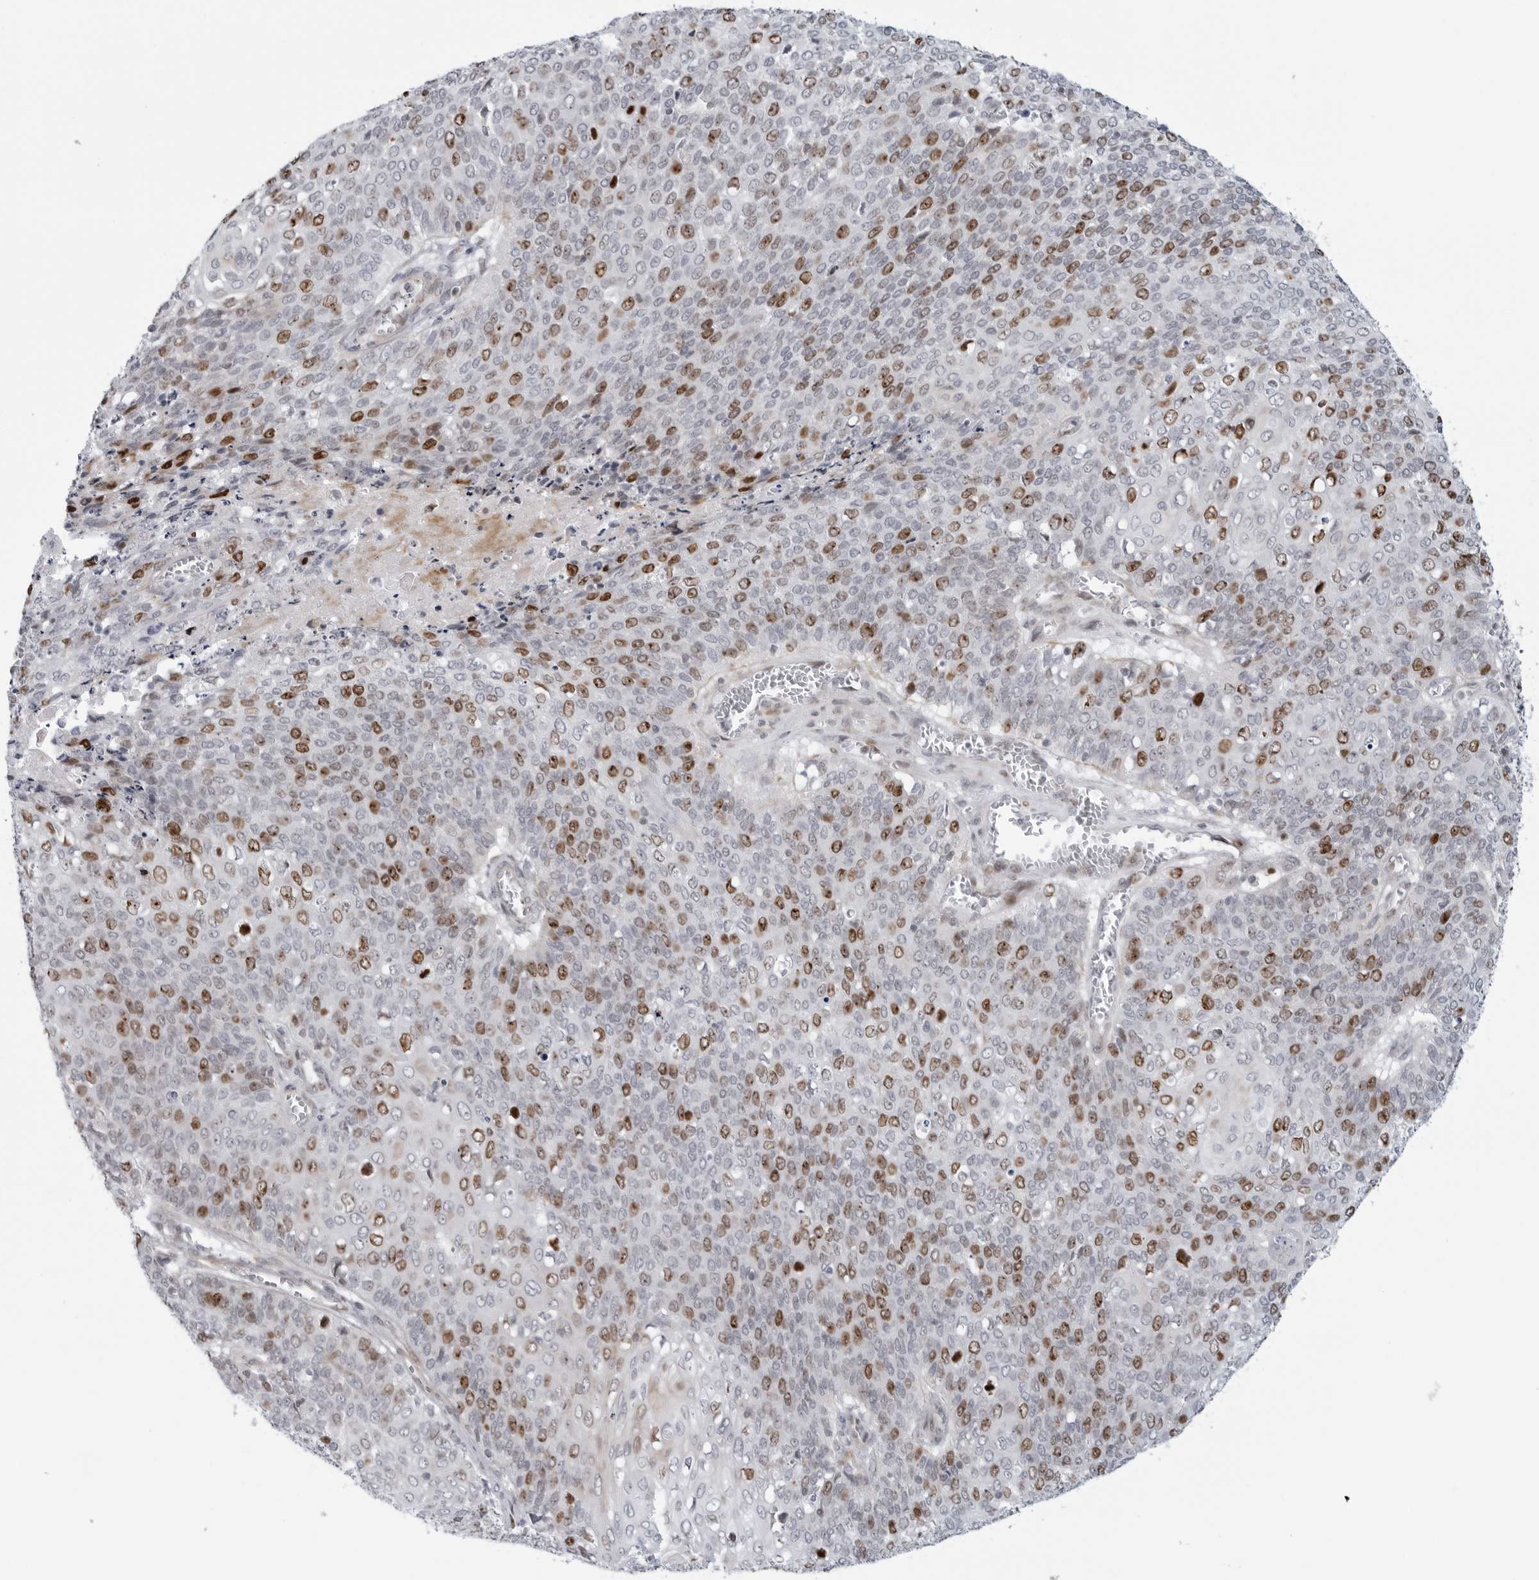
{"staining": {"intensity": "moderate", "quantity": ">75%", "location": "nuclear"}, "tissue": "cervical cancer", "cell_type": "Tumor cells", "image_type": "cancer", "snomed": [{"axis": "morphology", "description": "Squamous cell carcinoma, NOS"}, {"axis": "topography", "description": "Cervix"}], "caption": "Immunohistochemical staining of squamous cell carcinoma (cervical) demonstrates medium levels of moderate nuclear positivity in about >75% of tumor cells. (DAB (3,3'-diaminobenzidine) IHC with brightfield microscopy, high magnification).", "gene": "FAM135B", "patient": {"sex": "female", "age": 39}}